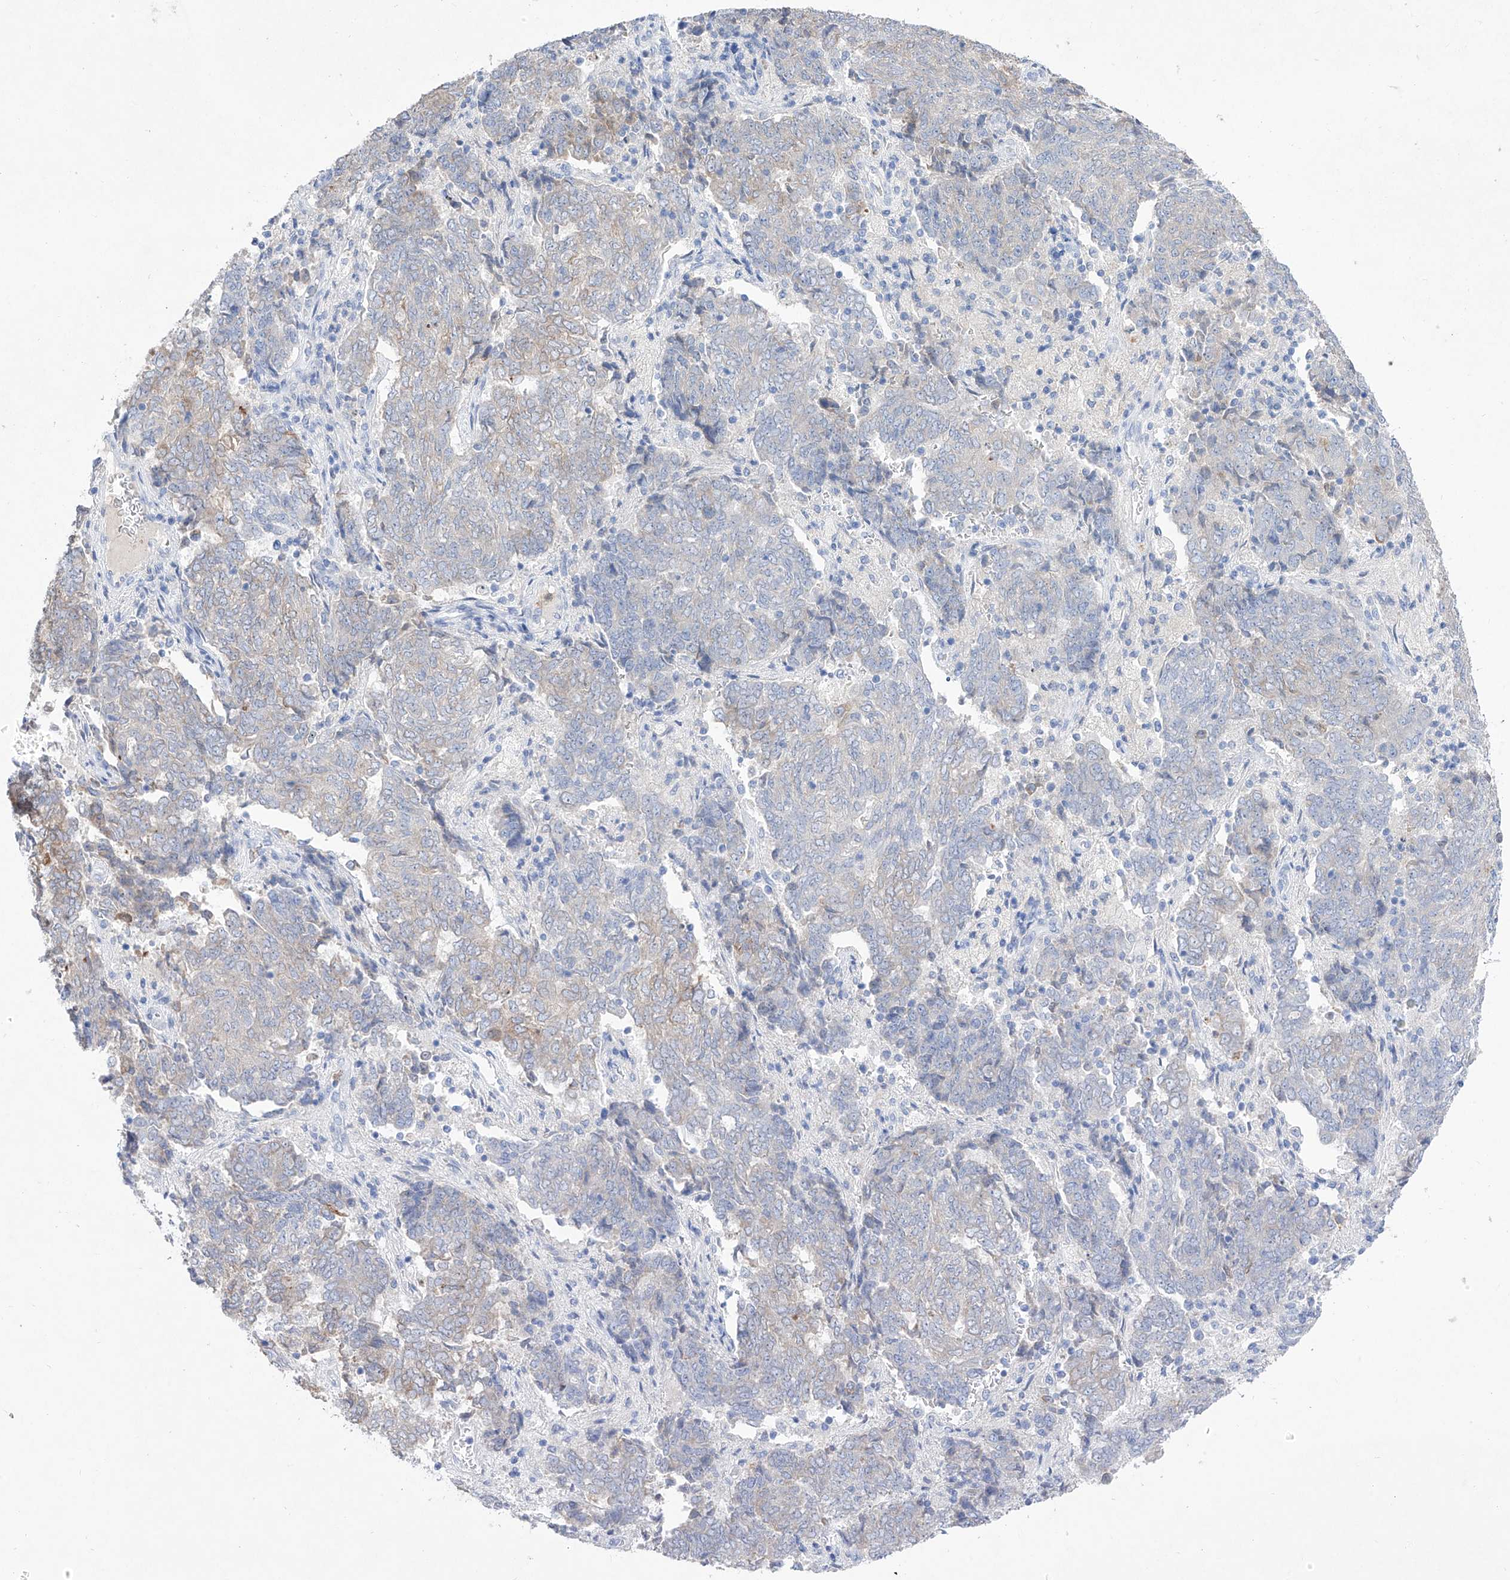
{"staining": {"intensity": "negative", "quantity": "none", "location": "none"}, "tissue": "endometrial cancer", "cell_type": "Tumor cells", "image_type": "cancer", "snomed": [{"axis": "morphology", "description": "Adenocarcinoma, NOS"}, {"axis": "topography", "description": "Endometrium"}], "caption": "High power microscopy image of an immunohistochemistry micrograph of endometrial adenocarcinoma, revealing no significant positivity in tumor cells. Brightfield microscopy of IHC stained with DAB (brown) and hematoxylin (blue), captured at high magnification.", "gene": "TM7SF2", "patient": {"sex": "female", "age": 80}}